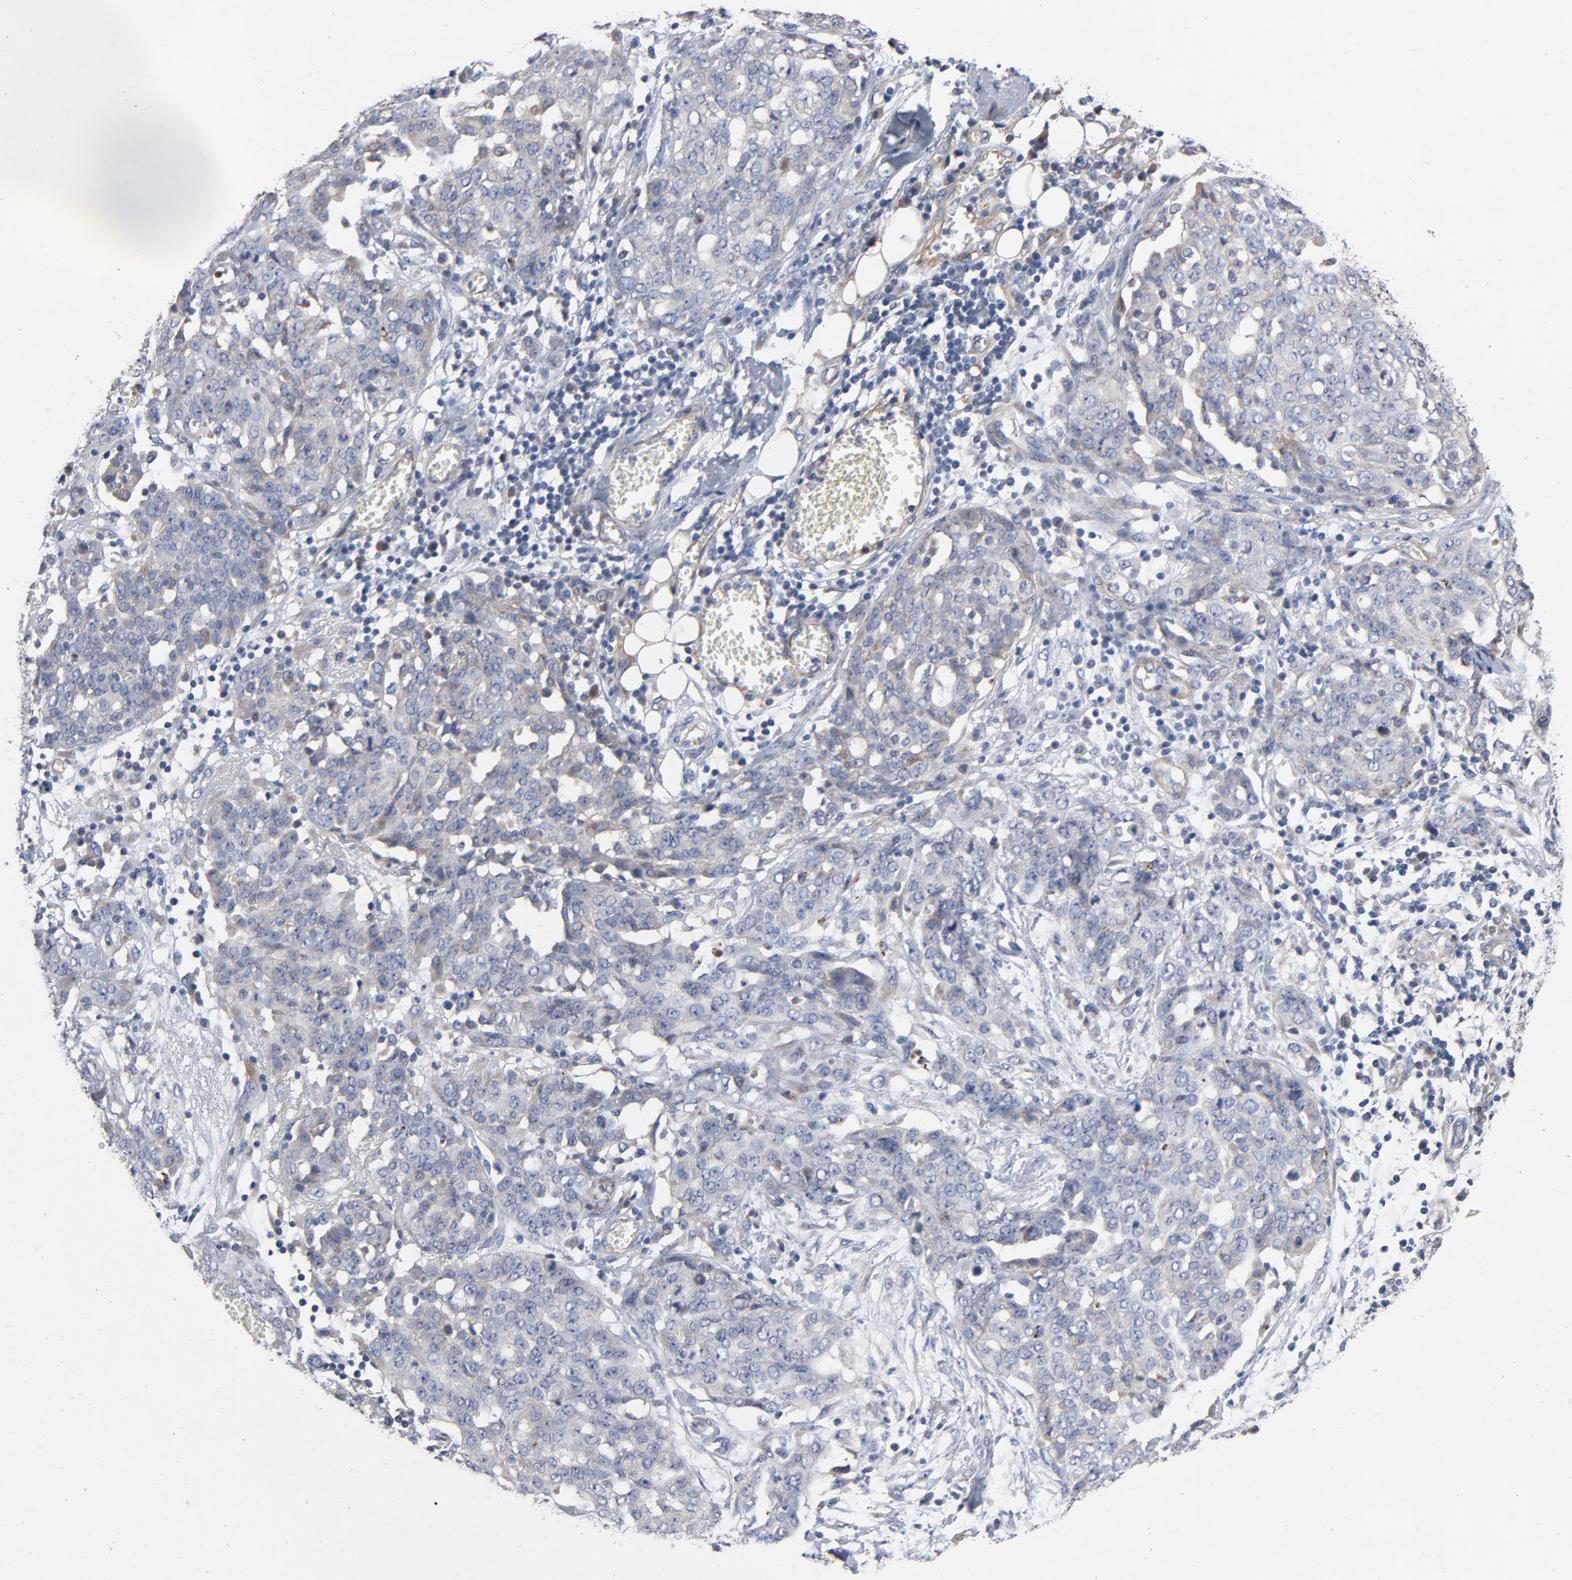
{"staining": {"intensity": "weak", "quantity": "25%-75%", "location": "cytoplasmic/membranous"}, "tissue": "ovarian cancer", "cell_type": "Tumor cells", "image_type": "cancer", "snomed": [{"axis": "morphology", "description": "Cystadenocarcinoma, serous, NOS"}, {"axis": "topography", "description": "Soft tissue"}, {"axis": "topography", "description": "Ovary"}], "caption": "Immunohistochemical staining of human ovarian cancer shows weak cytoplasmic/membranous protein staining in about 25%-75% of tumor cells.", "gene": "CCDC134", "patient": {"sex": "female", "age": 57}}